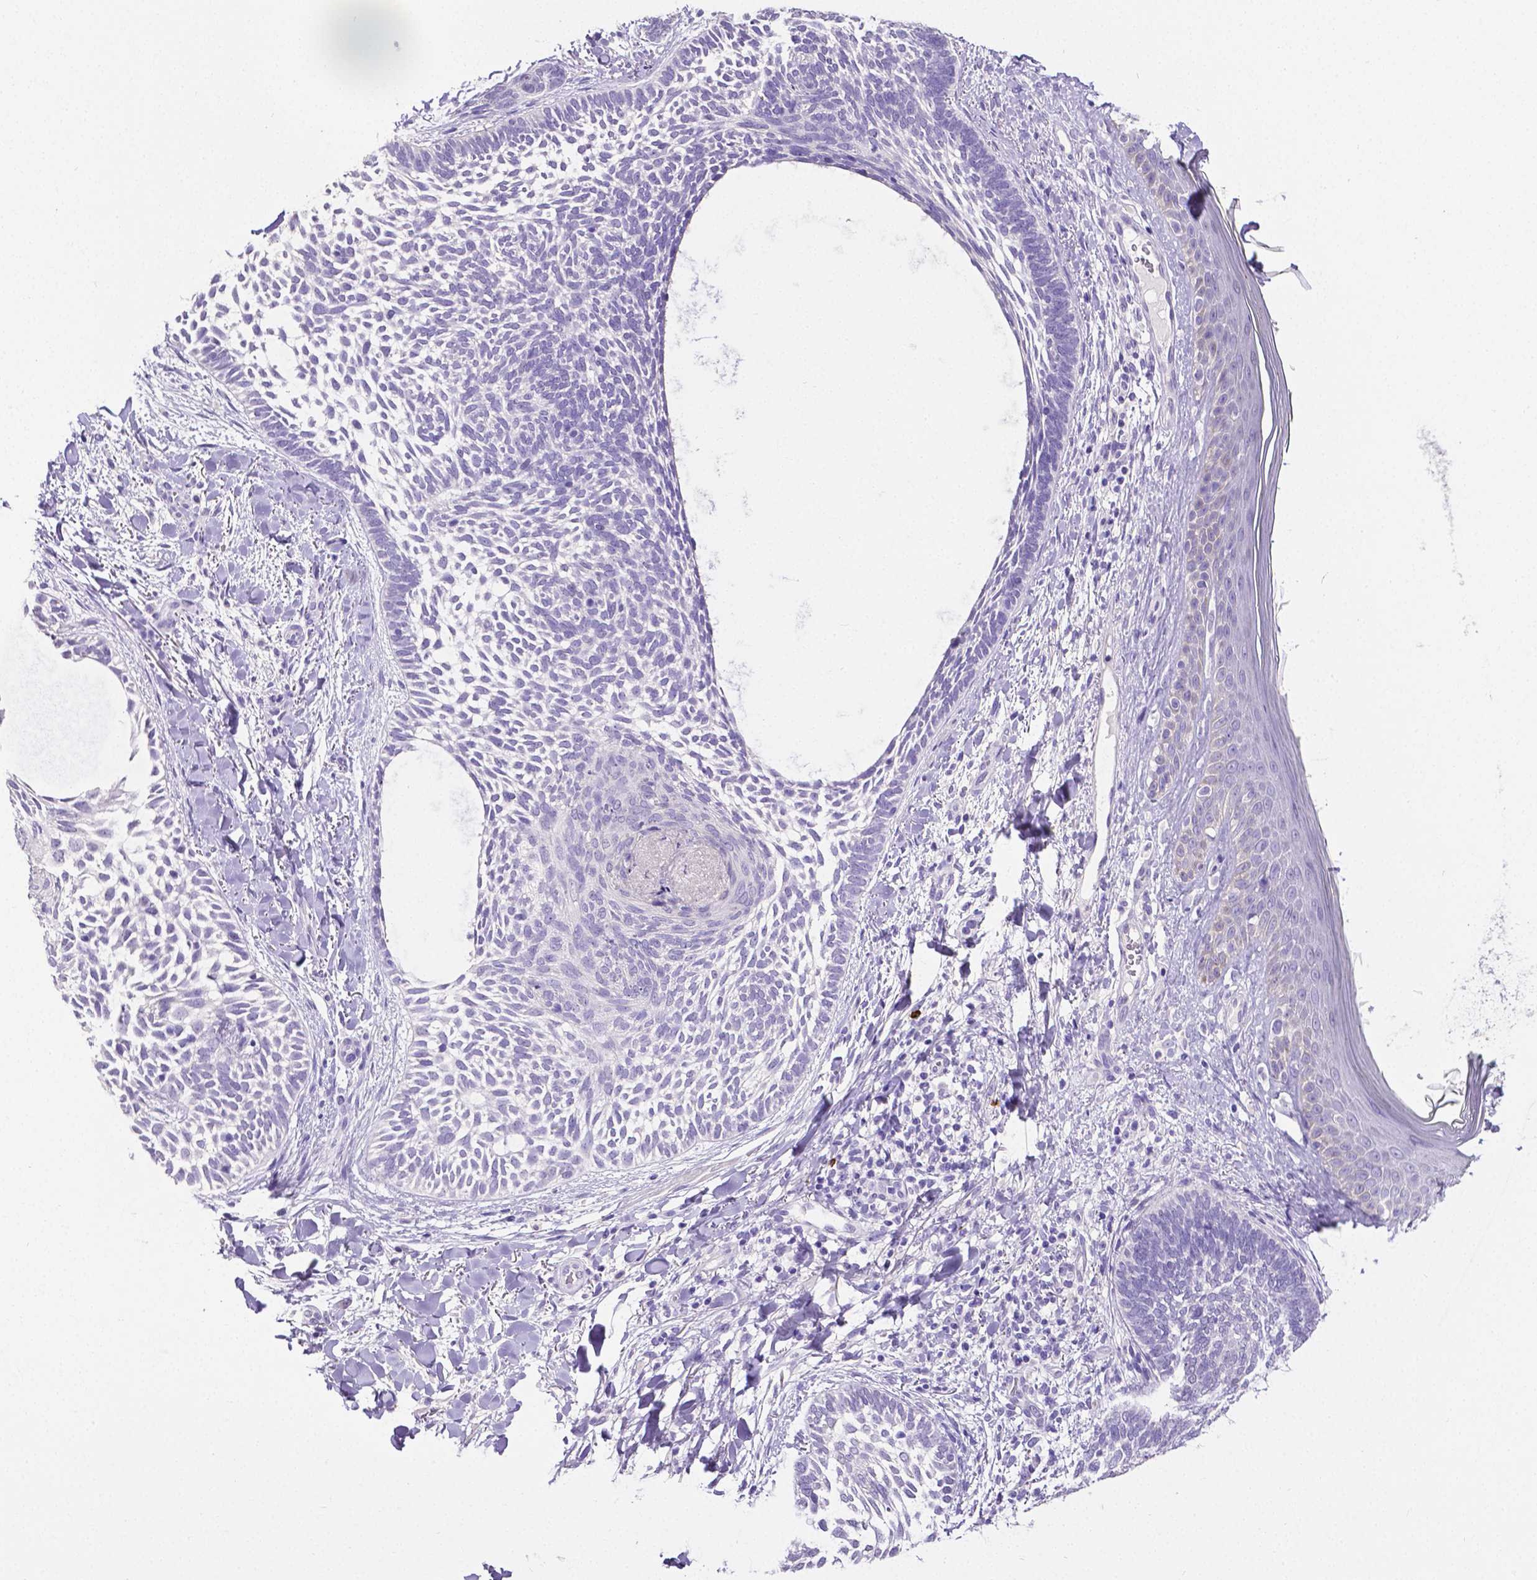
{"staining": {"intensity": "negative", "quantity": "none", "location": "none"}, "tissue": "skin cancer", "cell_type": "Tumor cells", "image_type": "cancer", "snomed": [{"axis": "morphology", "description": "Normal tissue, NOS"}, {"axis": "morphology", "description": "Basal cell carcinoma"}, {"axis": "topography", "description": "Skin"}], "caption": "This histopathology image is of skin cancer (basal cell carcinoma) stained with immunohistochemistry (IHC) to label a protein in brown with the nuclei are counter-stained blue. There is no positivity in tumor cells.", "gene": "MMP9", "patient": {"sex": "male", "age": 46}}